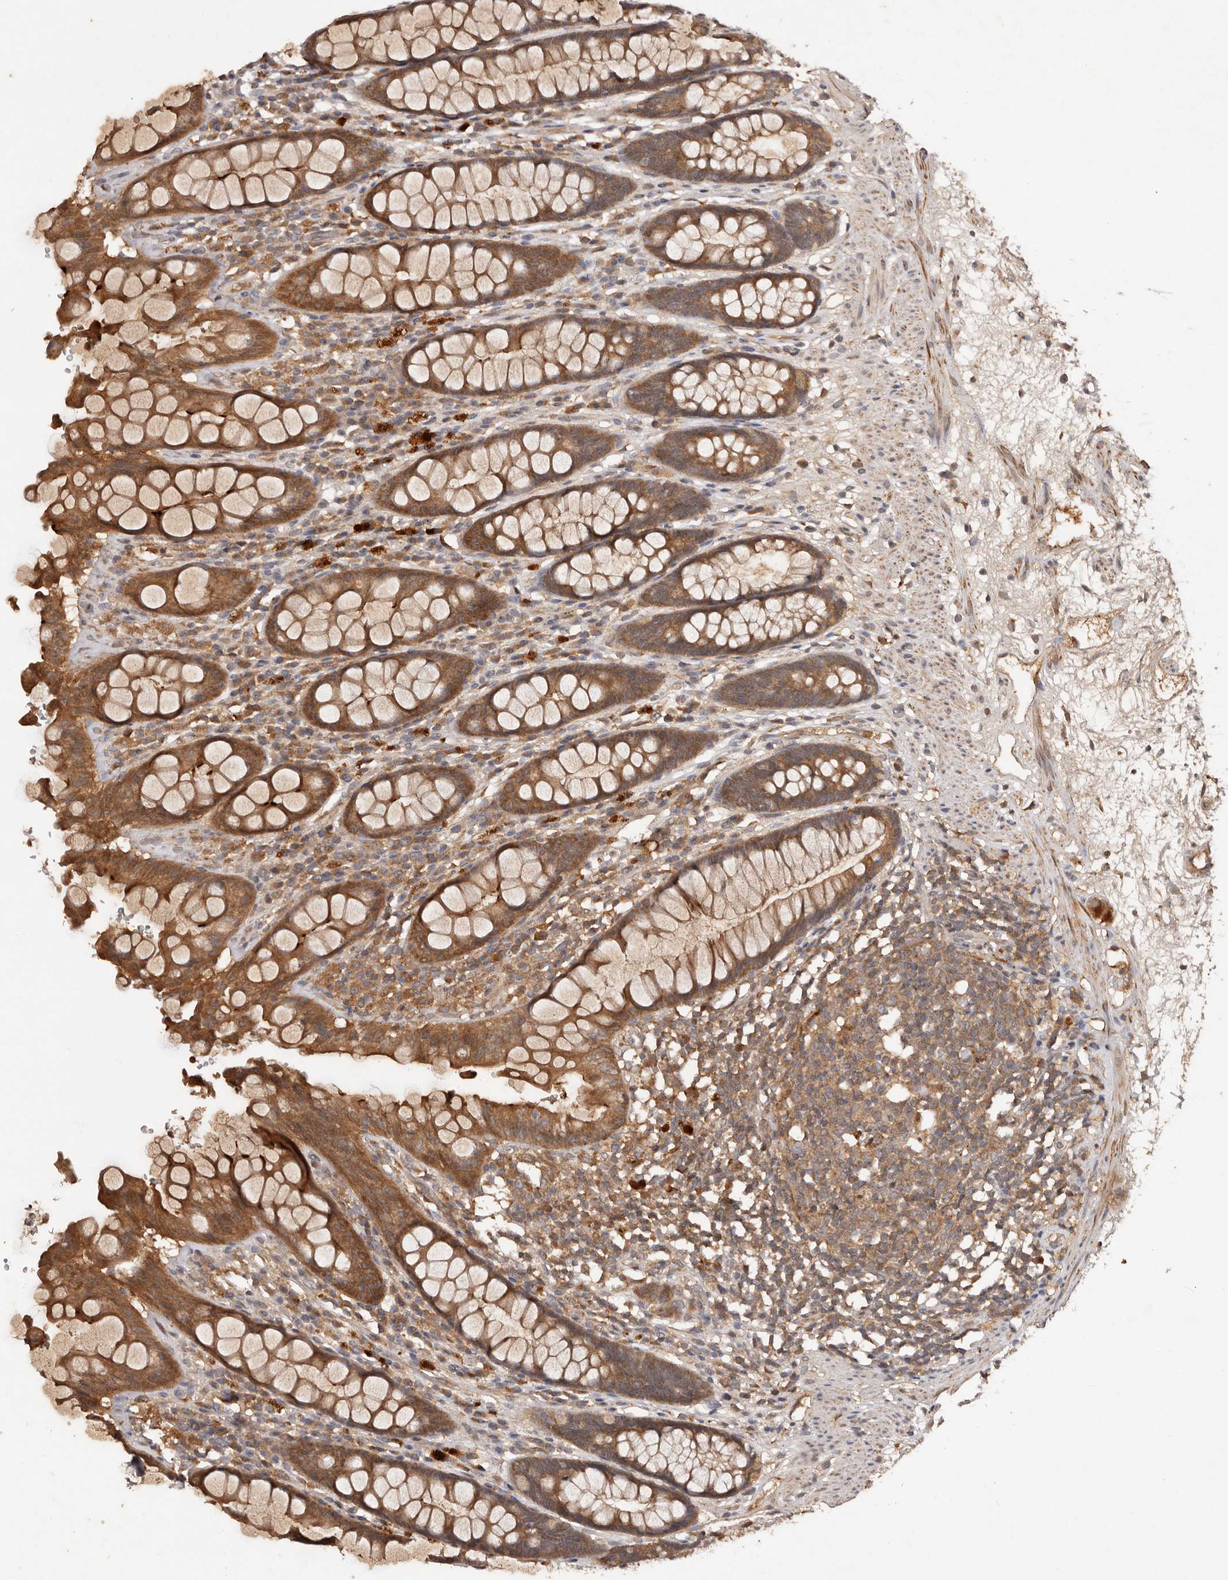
{"staining": {"intensity": "moderate", "quantity": ">75%", "location": "cytoplasmic/membranous"}, "tissue": "rectum", "cell_type": "Glandular cells", "image_type": "normal", "snomed": [{"axis": "morphology", "description": "Normal tissue, NOS"}, {"axis": "topography", "description": "Rectum"}], "caption": "Immunohistochemical staining of normal rectum displays moderate cytoplasmic/membranous protein expression in about >75% of glandular cells.", "gene": "PKIB", "patient": {"sex": "male", "age": 64}}